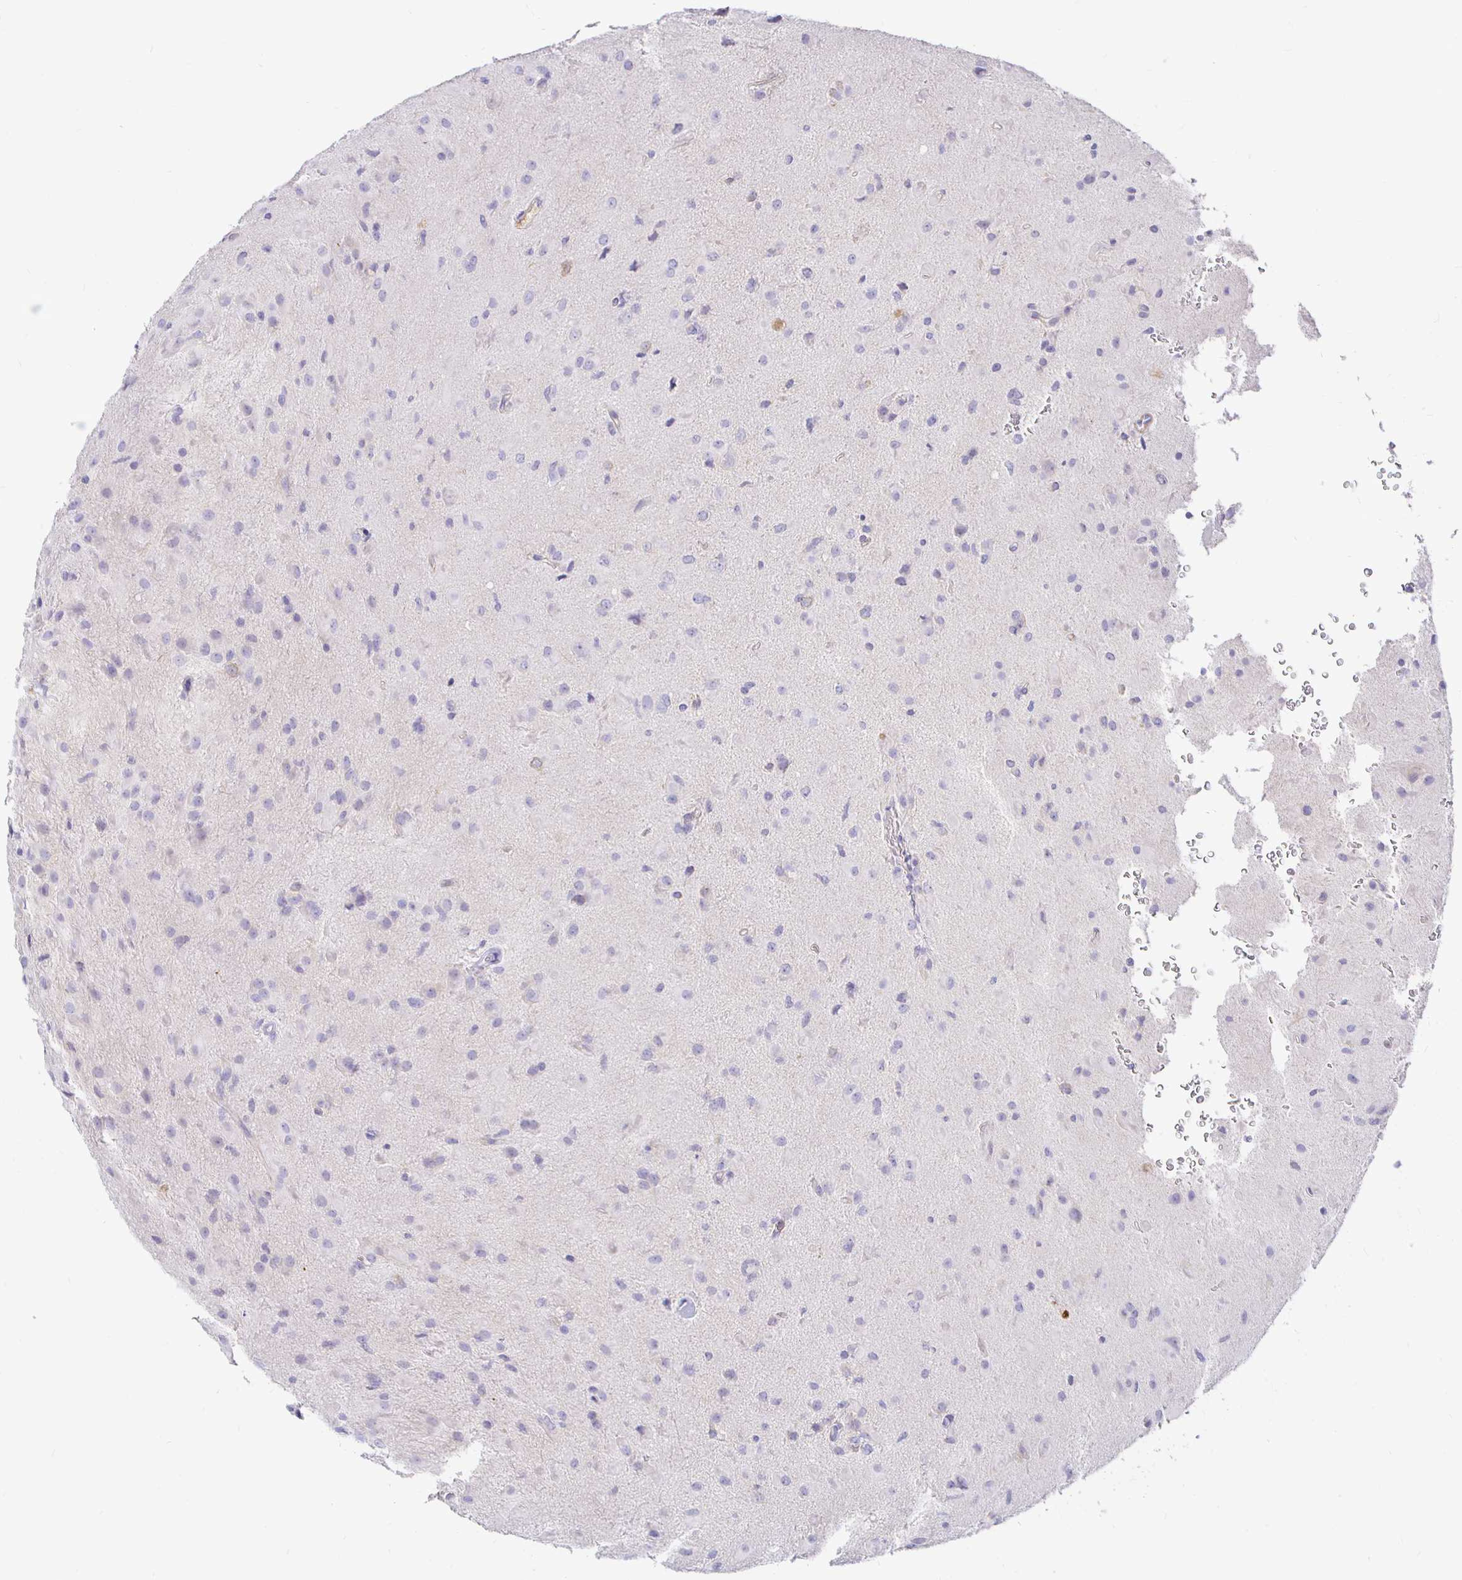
{"staining": {"intensity": "negative", "quantity": "none", "location": "none"}, "tissue": "glioma", "cell_type": "Tumor cells", "image_type": "cancer", "snomed": [{"axis": "morphology", "description": "Glioma, malignant, Low grade"}, {"axis": "topography", "description": "Brain"}], "caption": "Tumor cells are negative for protein expression in human malignant glioma (low-grade).", "gene": "PALM2AKAP2", "patient": {"sex": "male", "age": 58}}